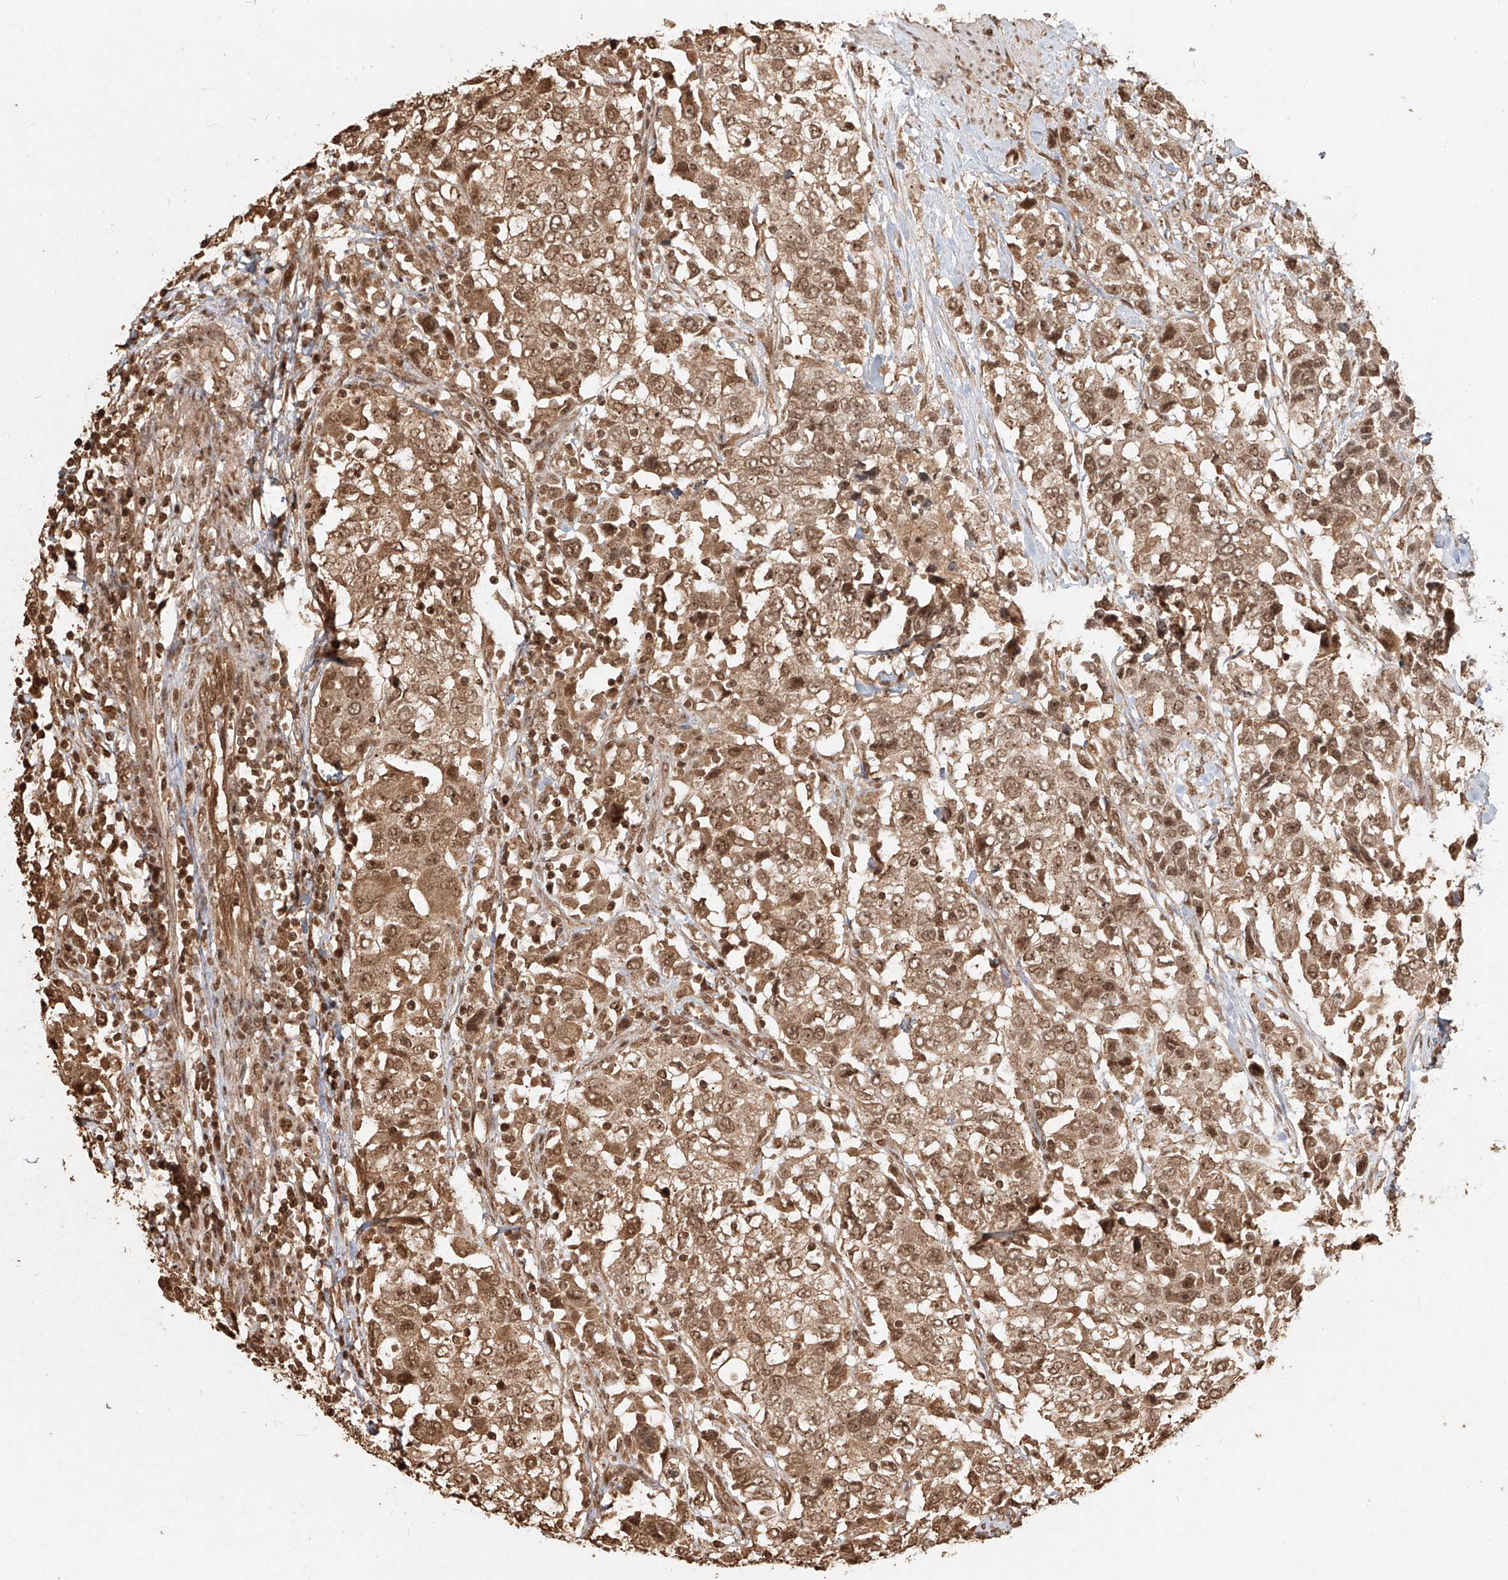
{"staining": {"intensity": "moderate", "quantity": ">75%", "location": "cytoplasmic/membranous,nuclear"}, "tissue": "urothelial cancer", "cell_type": "Tumor cells", "image_type": "cancer", "snomed": [{"axis": "morphology", "description": "Urothelial carcinoma, High grade"}, {"axis": "topography", "description": "Urinary bladder"}], "caption": "Immunohistochemical staining of human high-grade urothelial carcinoma displays medium levels of moderate cytoplasmic/membranous and nuclear protein expression in about >75% of tumor cells. (brown staining indicates protein expression, while blue staining denotes nuclei).", "gene": "UBE2K", "patient": {"sex": "female", "age": 80}}